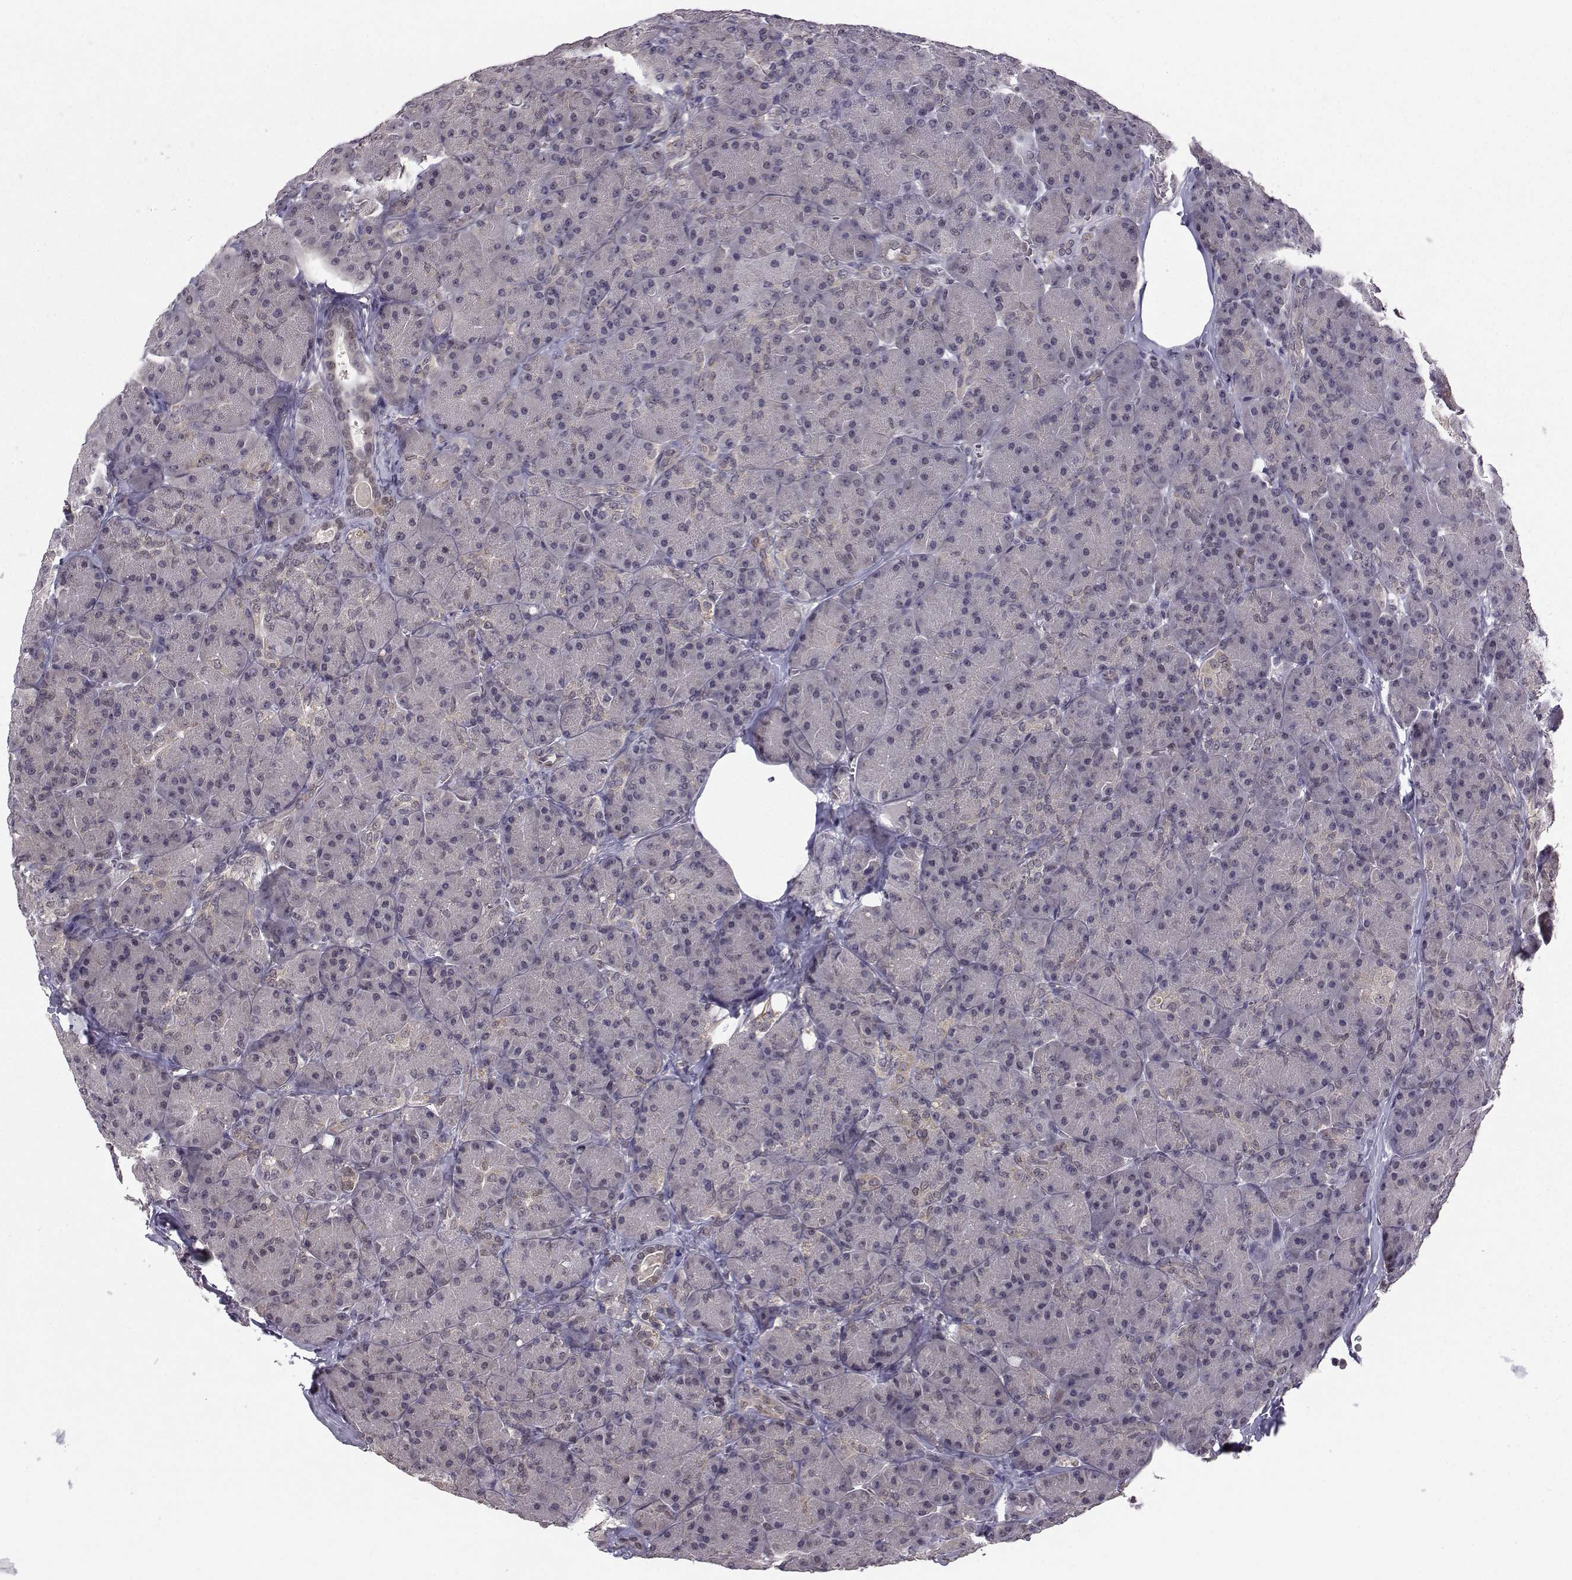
{"staining": {"intensity": "negative", "quantity": "none", "location": "none"}, "tissue": "pancreas", "cell_type": "Exocrine glandular cells", "image_type": "normal", "snomed": [{"axis": "morphology", "description": "Normal tissue, NOS"}, {"axis": "topography", "description": "Pancreas"}], "caption": "DAB (3,3'-diaminobenzidine) immunohistochemical staining of unremarkable pancreas demonstrates no significant staining in exocrine glandular cells.", "gene": "PKN2", "patient": {"sex": "male", "age": 57}}